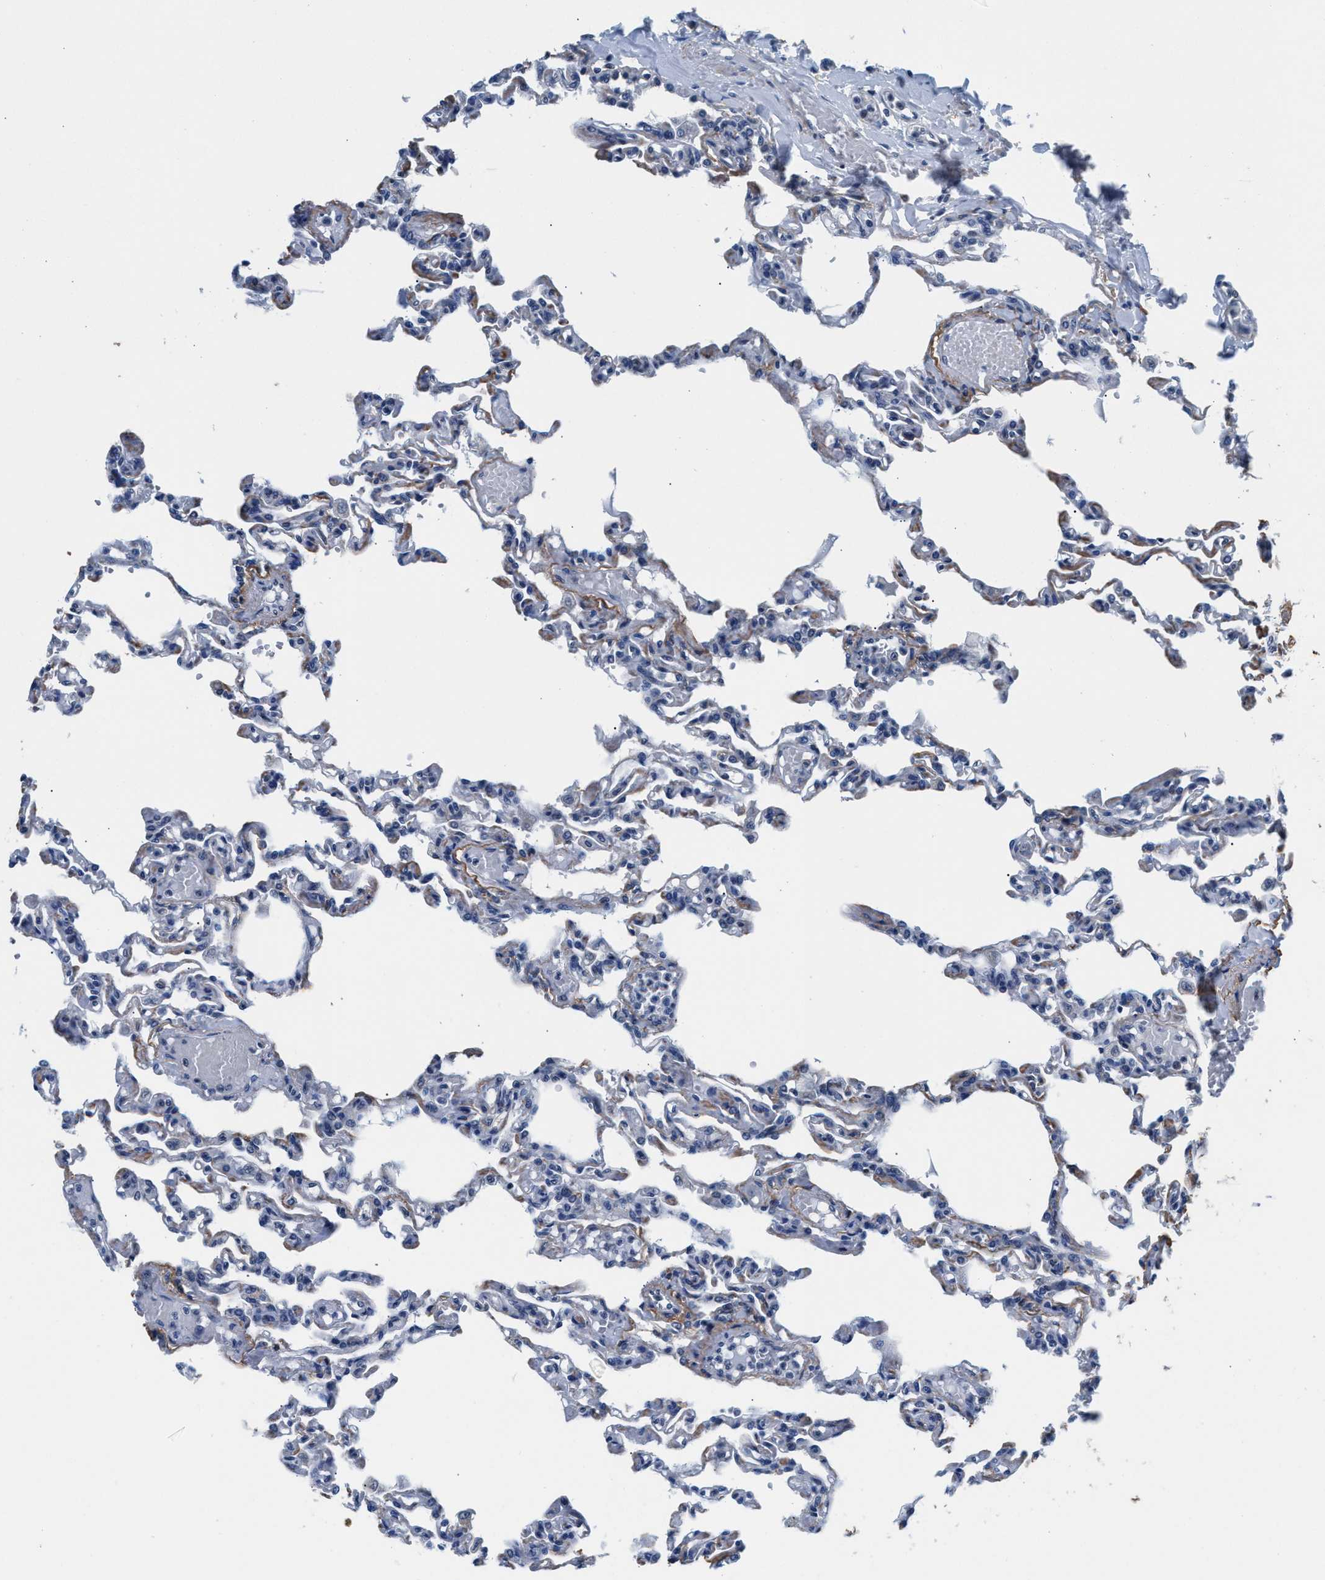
{"staining": {"intensity": "weak", "quantity": "<25%", "location": "cytoplasmic/membranous"}, "tissue": "lung", "cell_type": "Alveolar cells", "image_type": "normal", "snomed": [{"axis": "morphology", "description": "Normal tissue, NOS"}, {"axis": "topography", "description": "Lung"}], "caption": "This micrograph is of unremarkable lung stained with immunohistochemistry (IHC) to label a protein in brown with the nuclei are counter-stained blue. There is no positivity in alveolar cells.", "gene": "MYH3", "patient": {"sex": "male", "age": 21}}